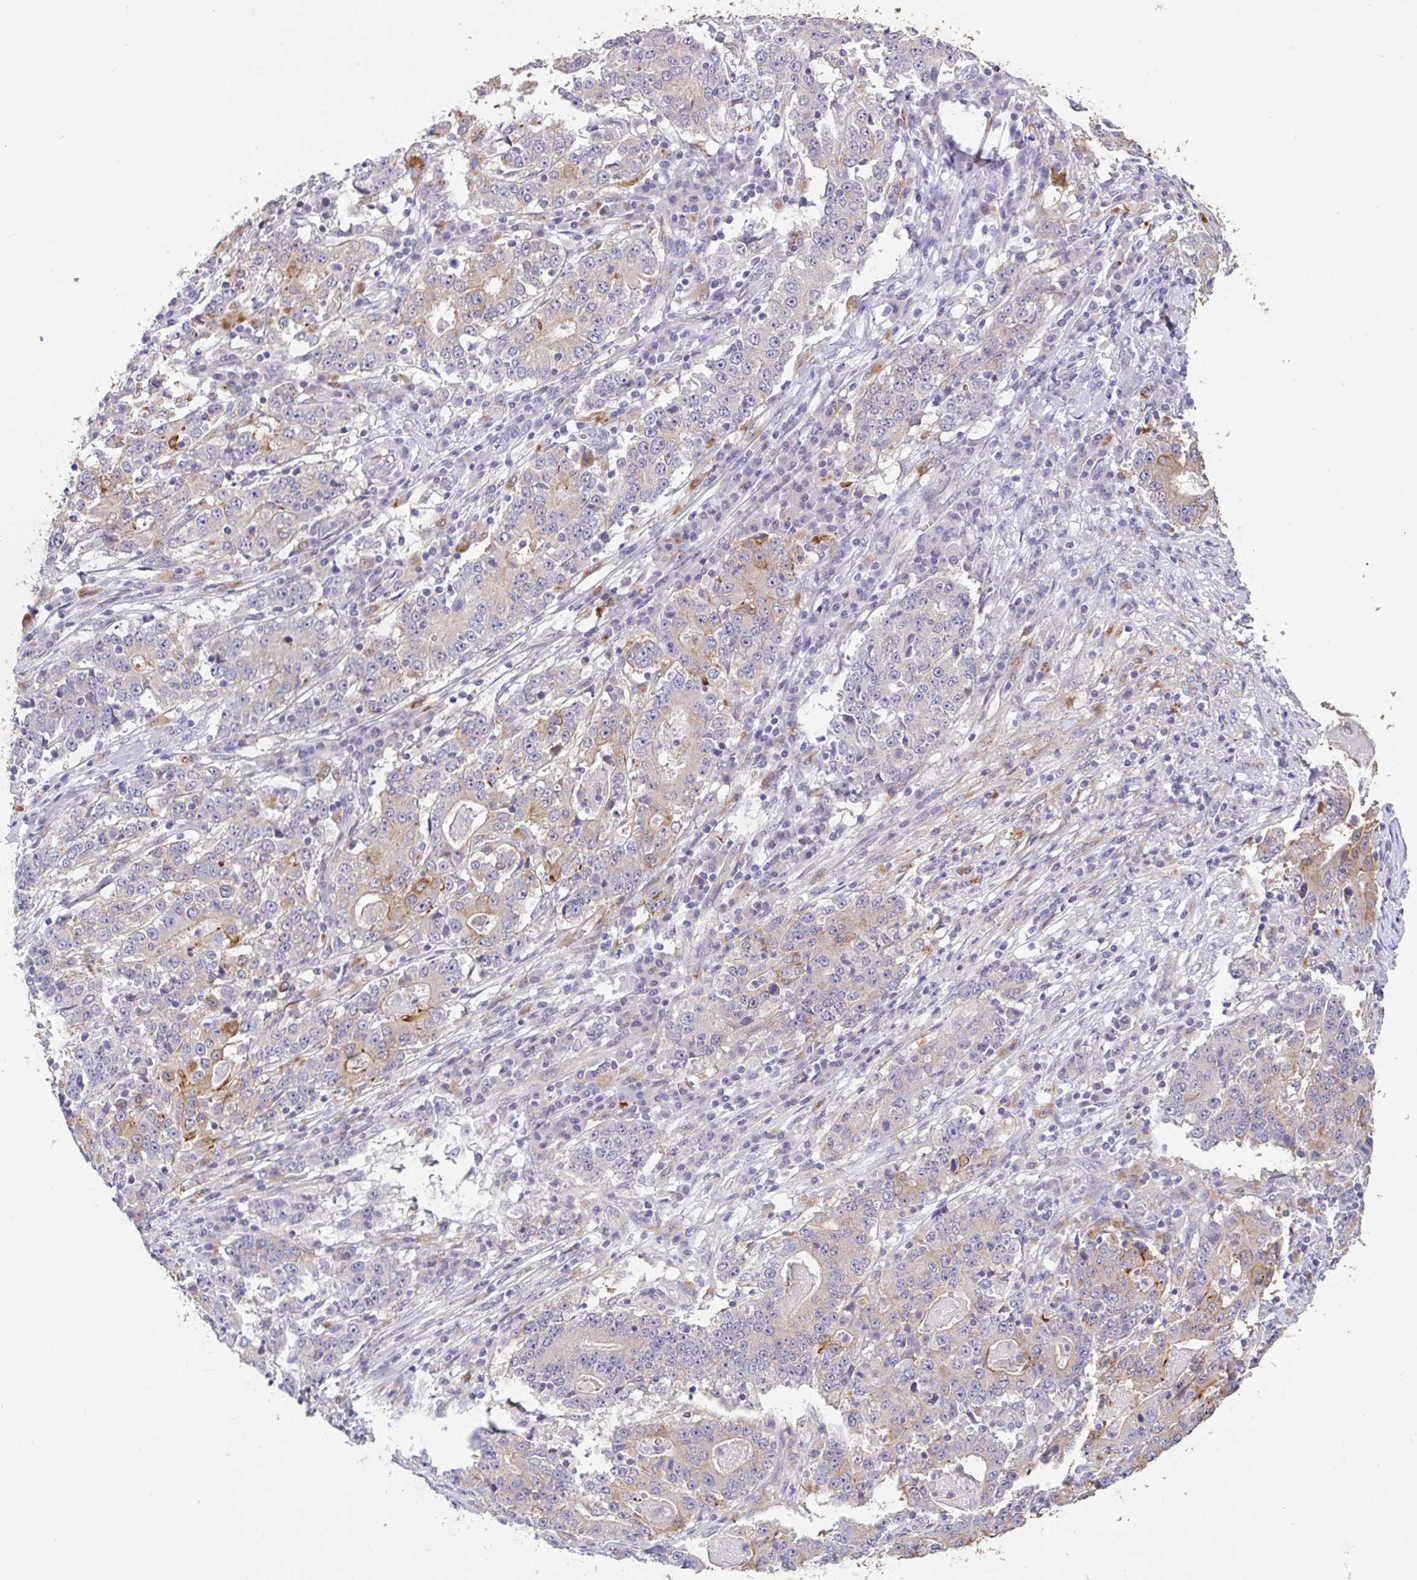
{"staining": {"intensity": "moderate", "quantity": "<25%", "location": "cytoplasmic/membranous"}, "tissue": "stomach cancer", "cell_type": "Tumor cells", "image_type": "cancer", "snomed": [{"axis": "morphology", "description": "Adenocarcinoma, NOS"}, {"axis": "topography", "description": "Stomach"}], "caption": "Brown immunohistochemical staining in stomach adenocarcinoma displays moderate cytoplasmic/membranous staining in about <25% of tumor cells. (Stains: DAB in brown, nuclei in blue, Microscopy: brightfield microscopy at high magnification).", "gene": "EPN3", "patient": {"sex": "male", "age": 59}}